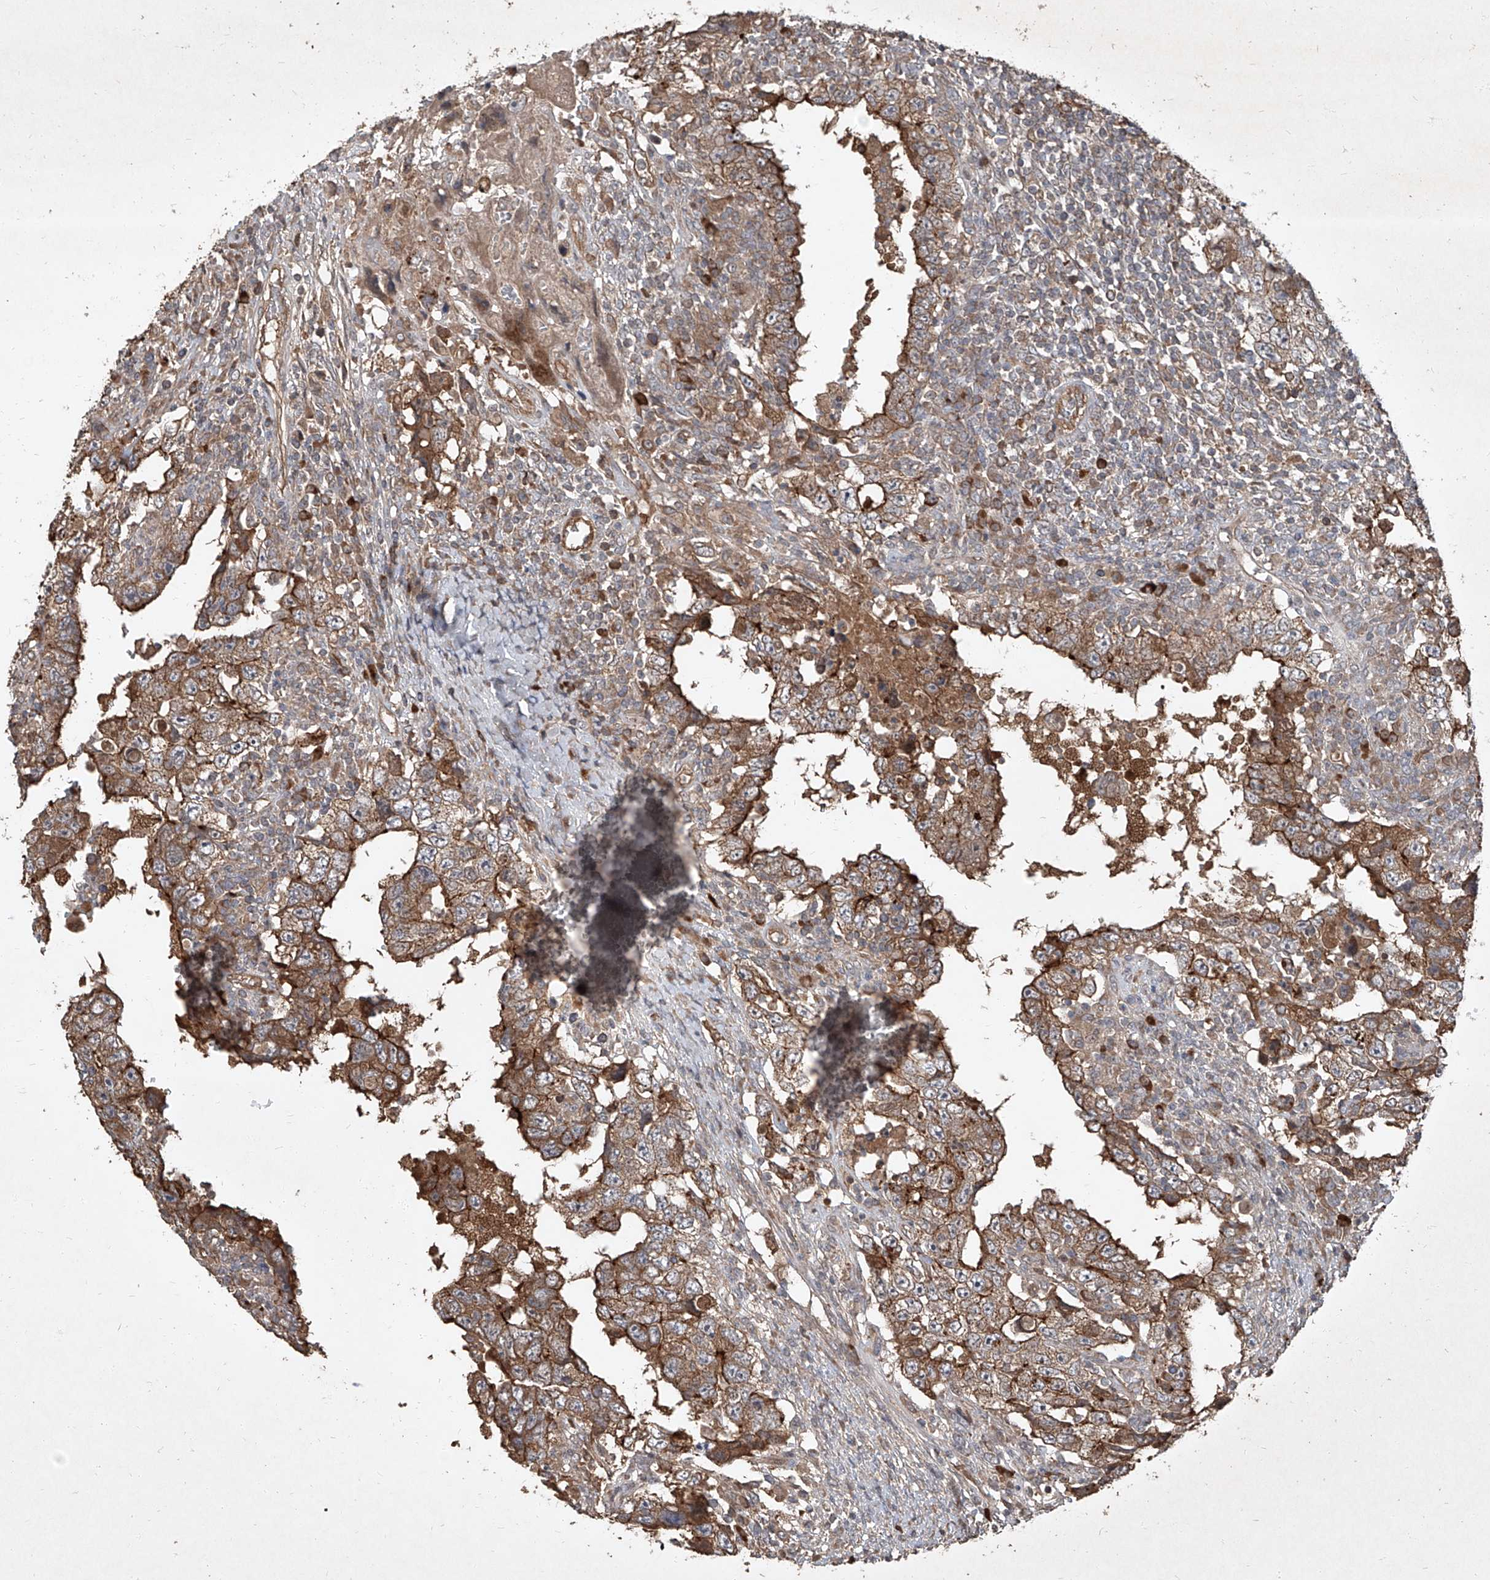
{"staining": {"intensity": "moderate", "quantity": ">75%", "location": "cytoplasmic/membranous"}, "tissue": "testis cancer", "cell_type": "Tumor cells", "image_type": "cancer", "snomed": [{"axis": "morphology", "description": "Carcinoma, Embryonal, NOS"}, {"axis": "topography", "description": "Testis"}], "caption": "The immunohistochemical stain labels moderate cytoplasmic/membranous staining in tumor cells of testis cancer (embryonal carcinoma) tissue.", "gene": "CCN1", "patient": {"sex": "male", "age": 26}}